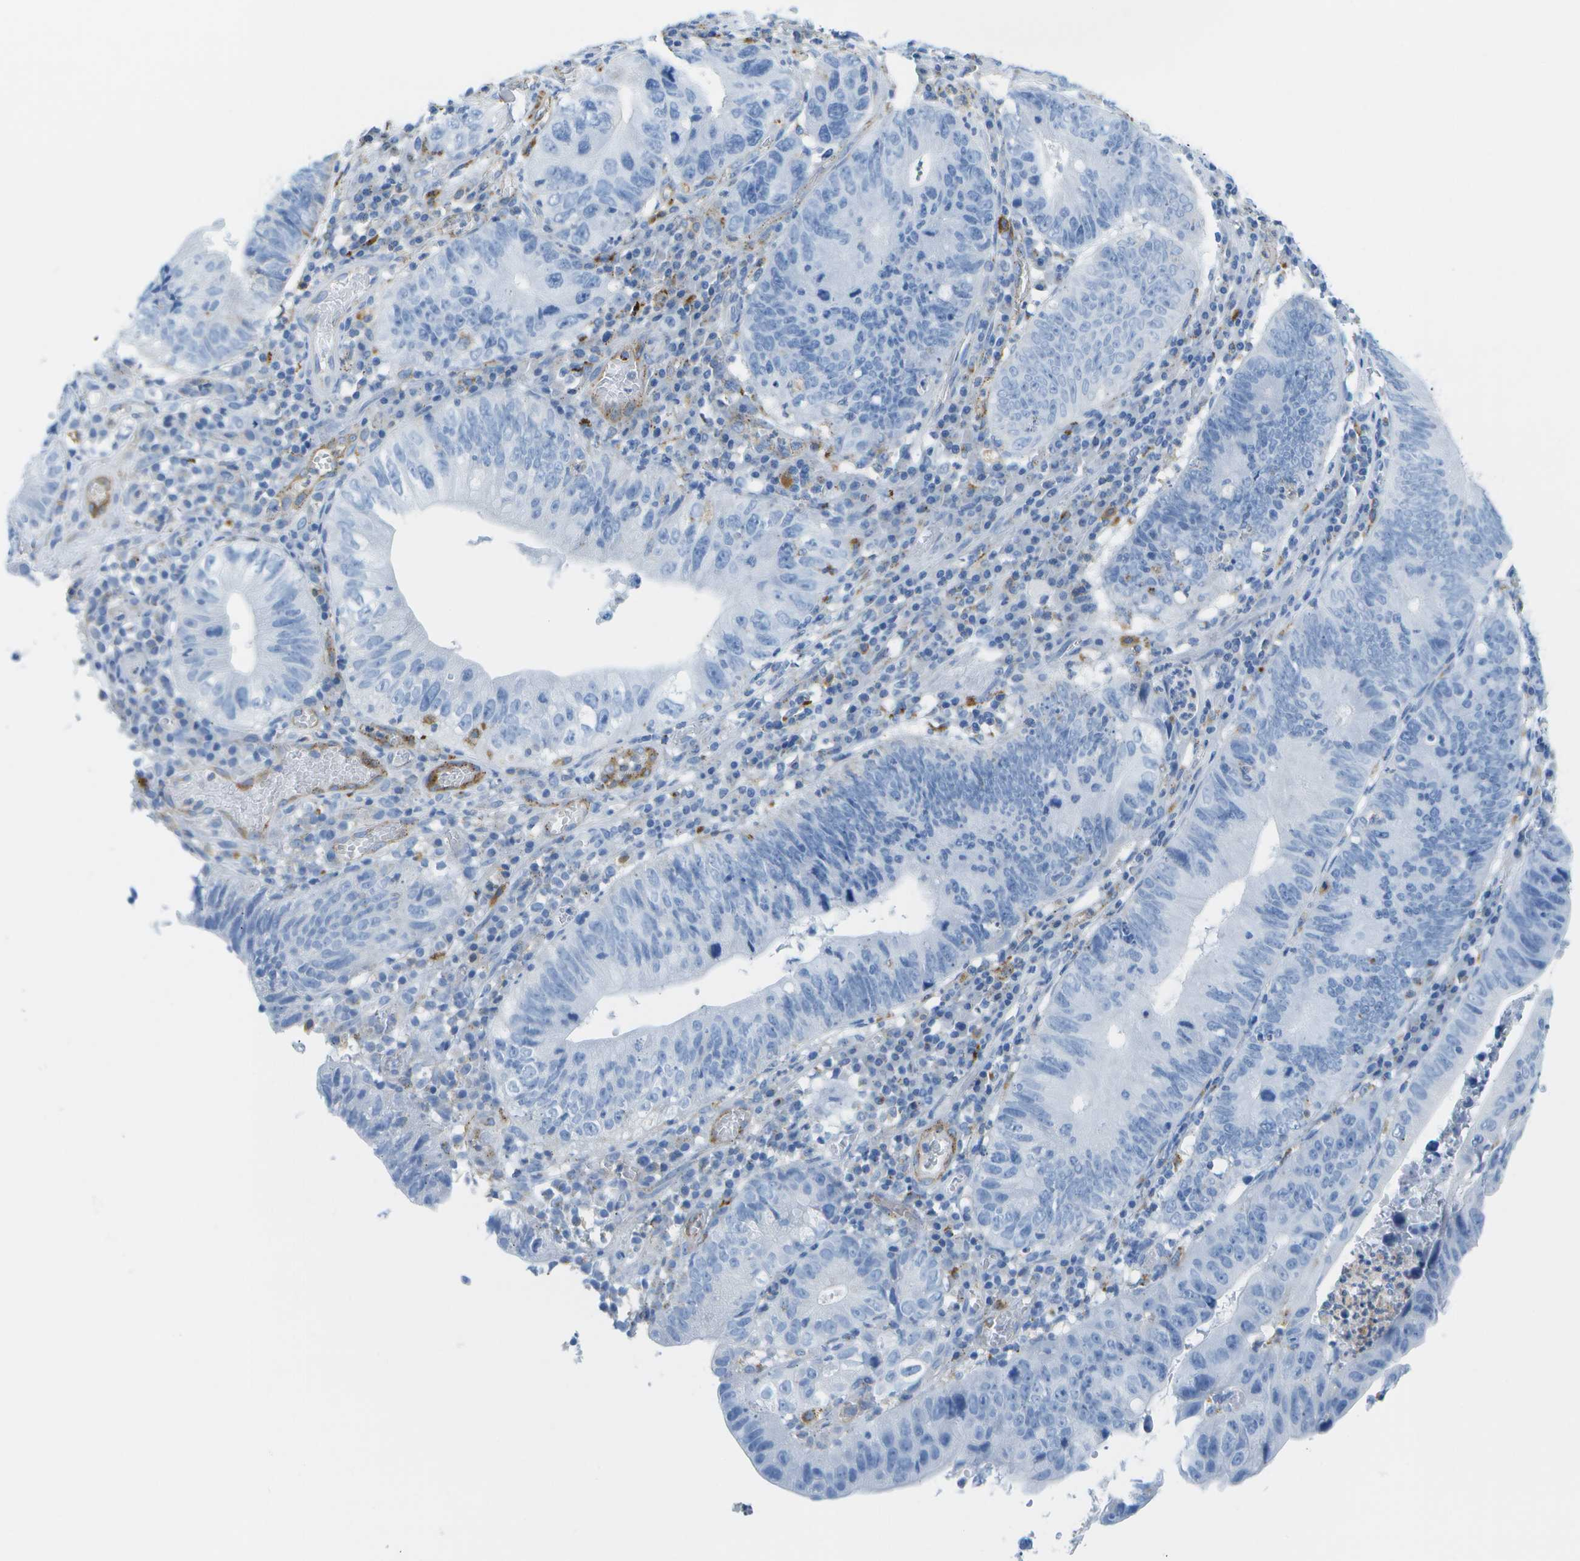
{"staining": {"intensity": "negative", "quantity": "none", "location": "none"}, "tissue": "stomach cancer", "cell_type": "Tumor cells", "image_type": "cancer", "snomed": [{"axis": "morphology", "description": "Adenocarcinoma, NOS"}, {"axis": "topography", "description": "Stomach"}], "caption": "Protein analysis of adenocarcinoma (stomach) reveals no significant expression in tumor cells.", "gene": "PRCP", "patient": {"sex": "male", "age": 59}}